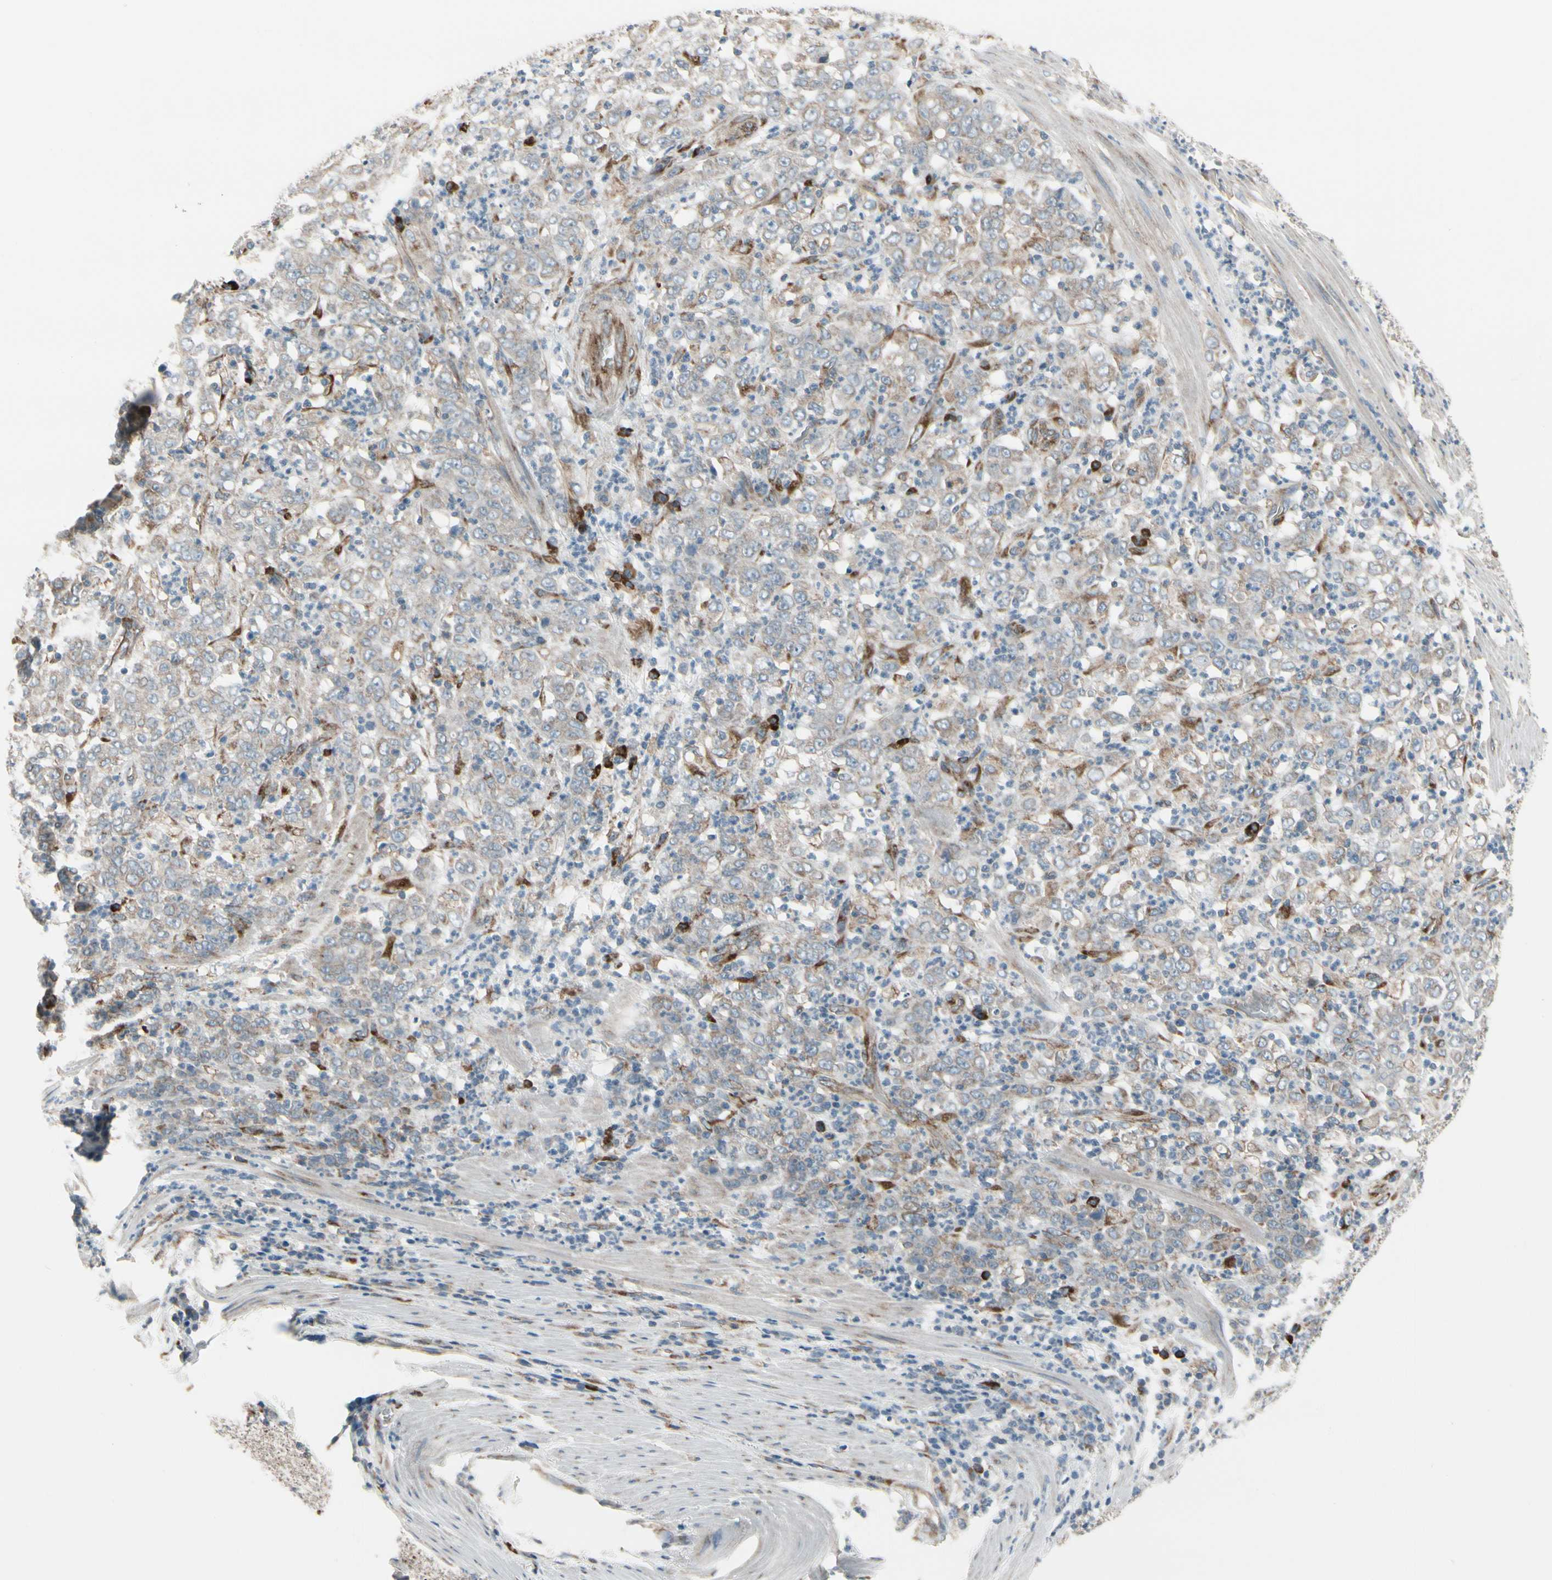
{"staining": {"intensity": "weak", "quantity": ">75%", "location": "cytoplasmic/membranous"}, "tissue": "stomach cancer", "cell_type": "Tumor cells", "image_type": "cancer", "snomed": [{"axis": "morphology", "description": "Adenocarcinoma, NOS"}, {"axis": "topography", "description": "Stomach, lower"}], "caption": "Human stomach cancer stained with a protein marker exhibits weak staining in tumor cells.", "gene": "FNDC3A", "patient": {"sex": "female", "age": 71}}